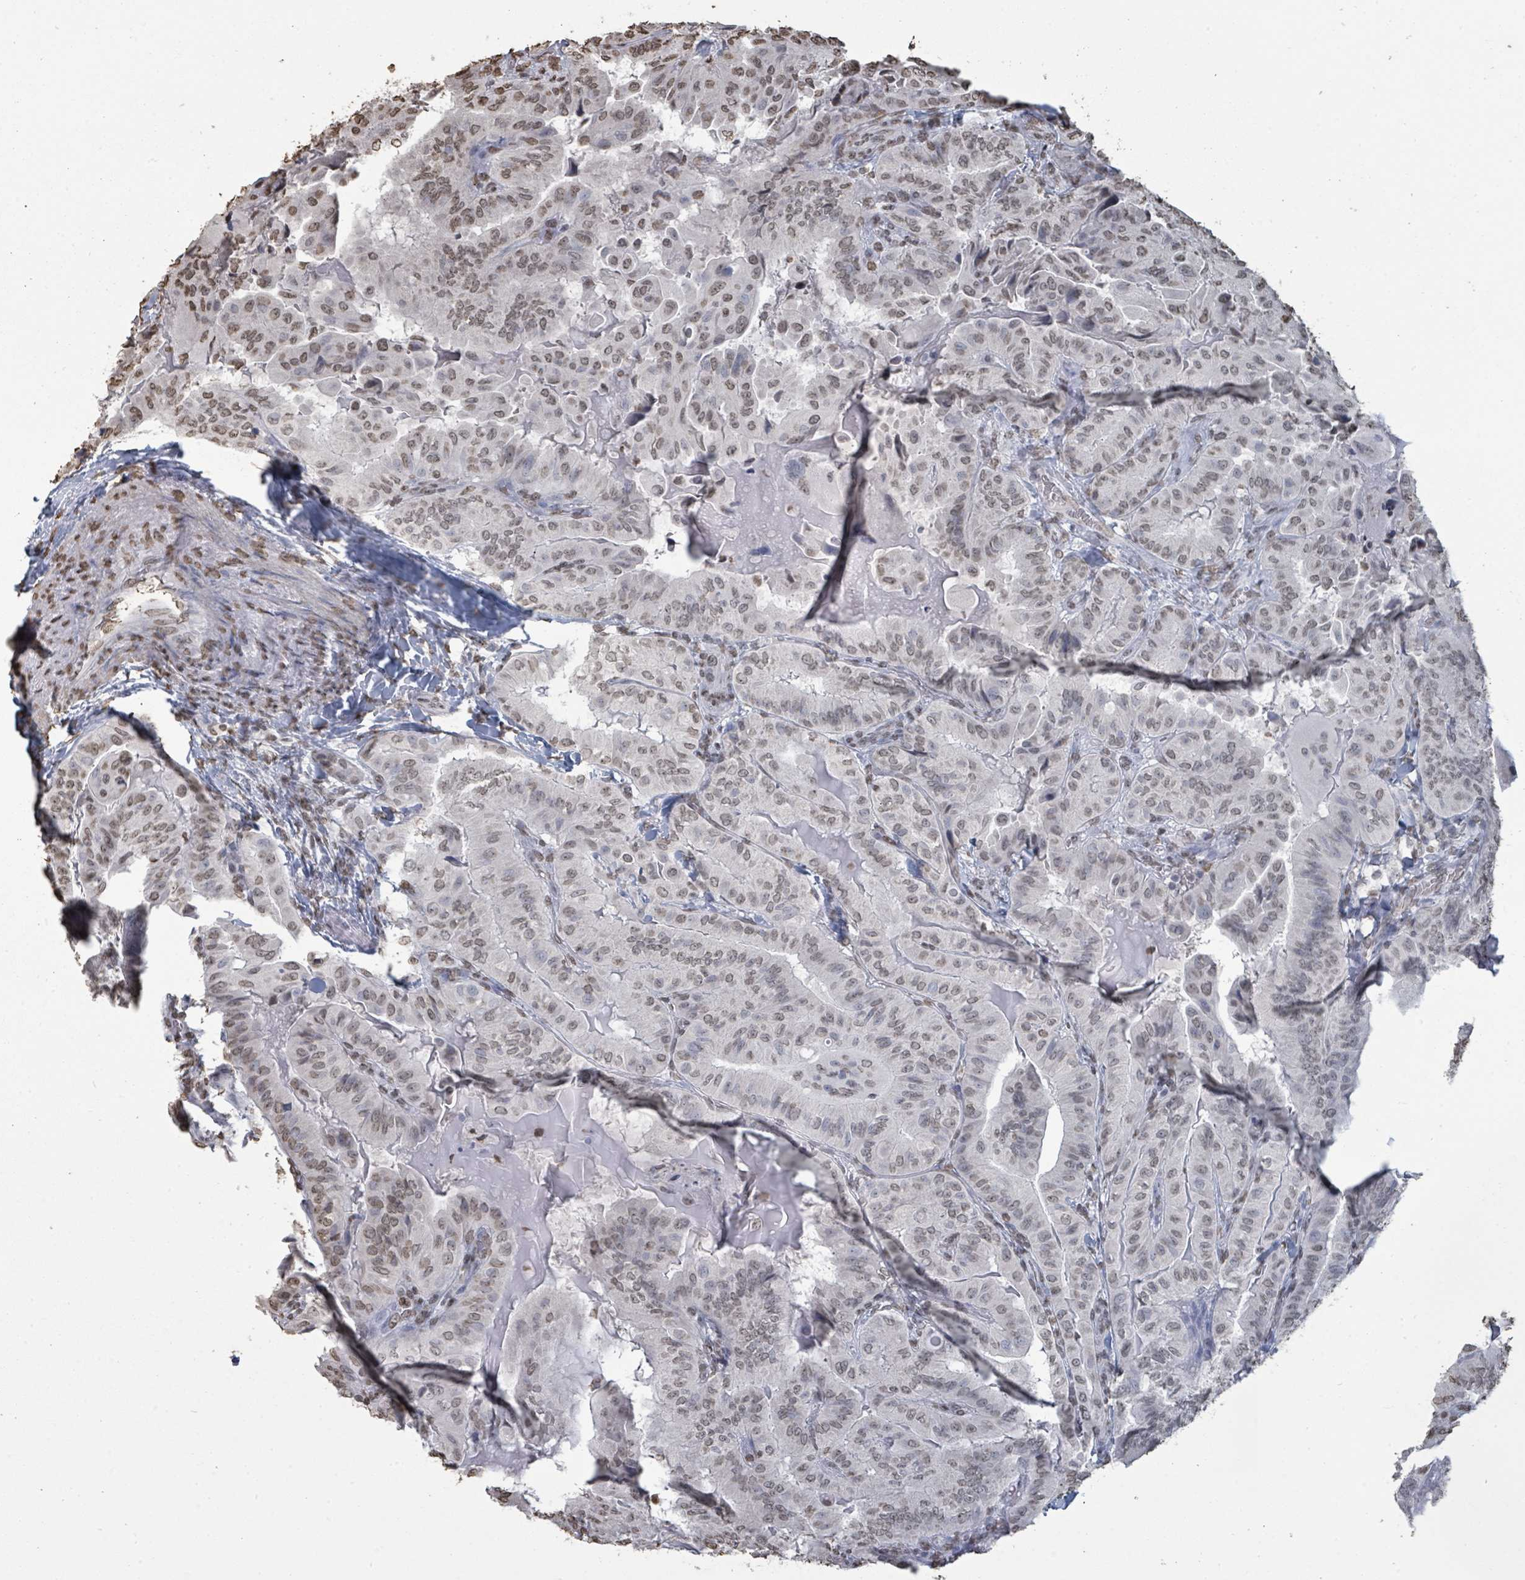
{"staining": {"intensity": "weak", "quantity": "25%-75%", "location": "nuclear"}, "tissue": "thyroid cancer", "cell_type": "Tumor cells", "image_type": "cancer", "snomed": [{"axis": "morphology", "description": "Papillary adenocarcinoma, NOS"}, {"axis": "topography", "description": "Thyroid gland"}], "caption": "A photomicrograph of papillary adenocarcinoma (thyroid) stained for a protein shows weak nuclear brown staining in tumor cells. (DAB = brown stain, brightfield microscopy at high magnification).", "gene": "MRPS12", "patient": {"sex": "female", "age": 68}}